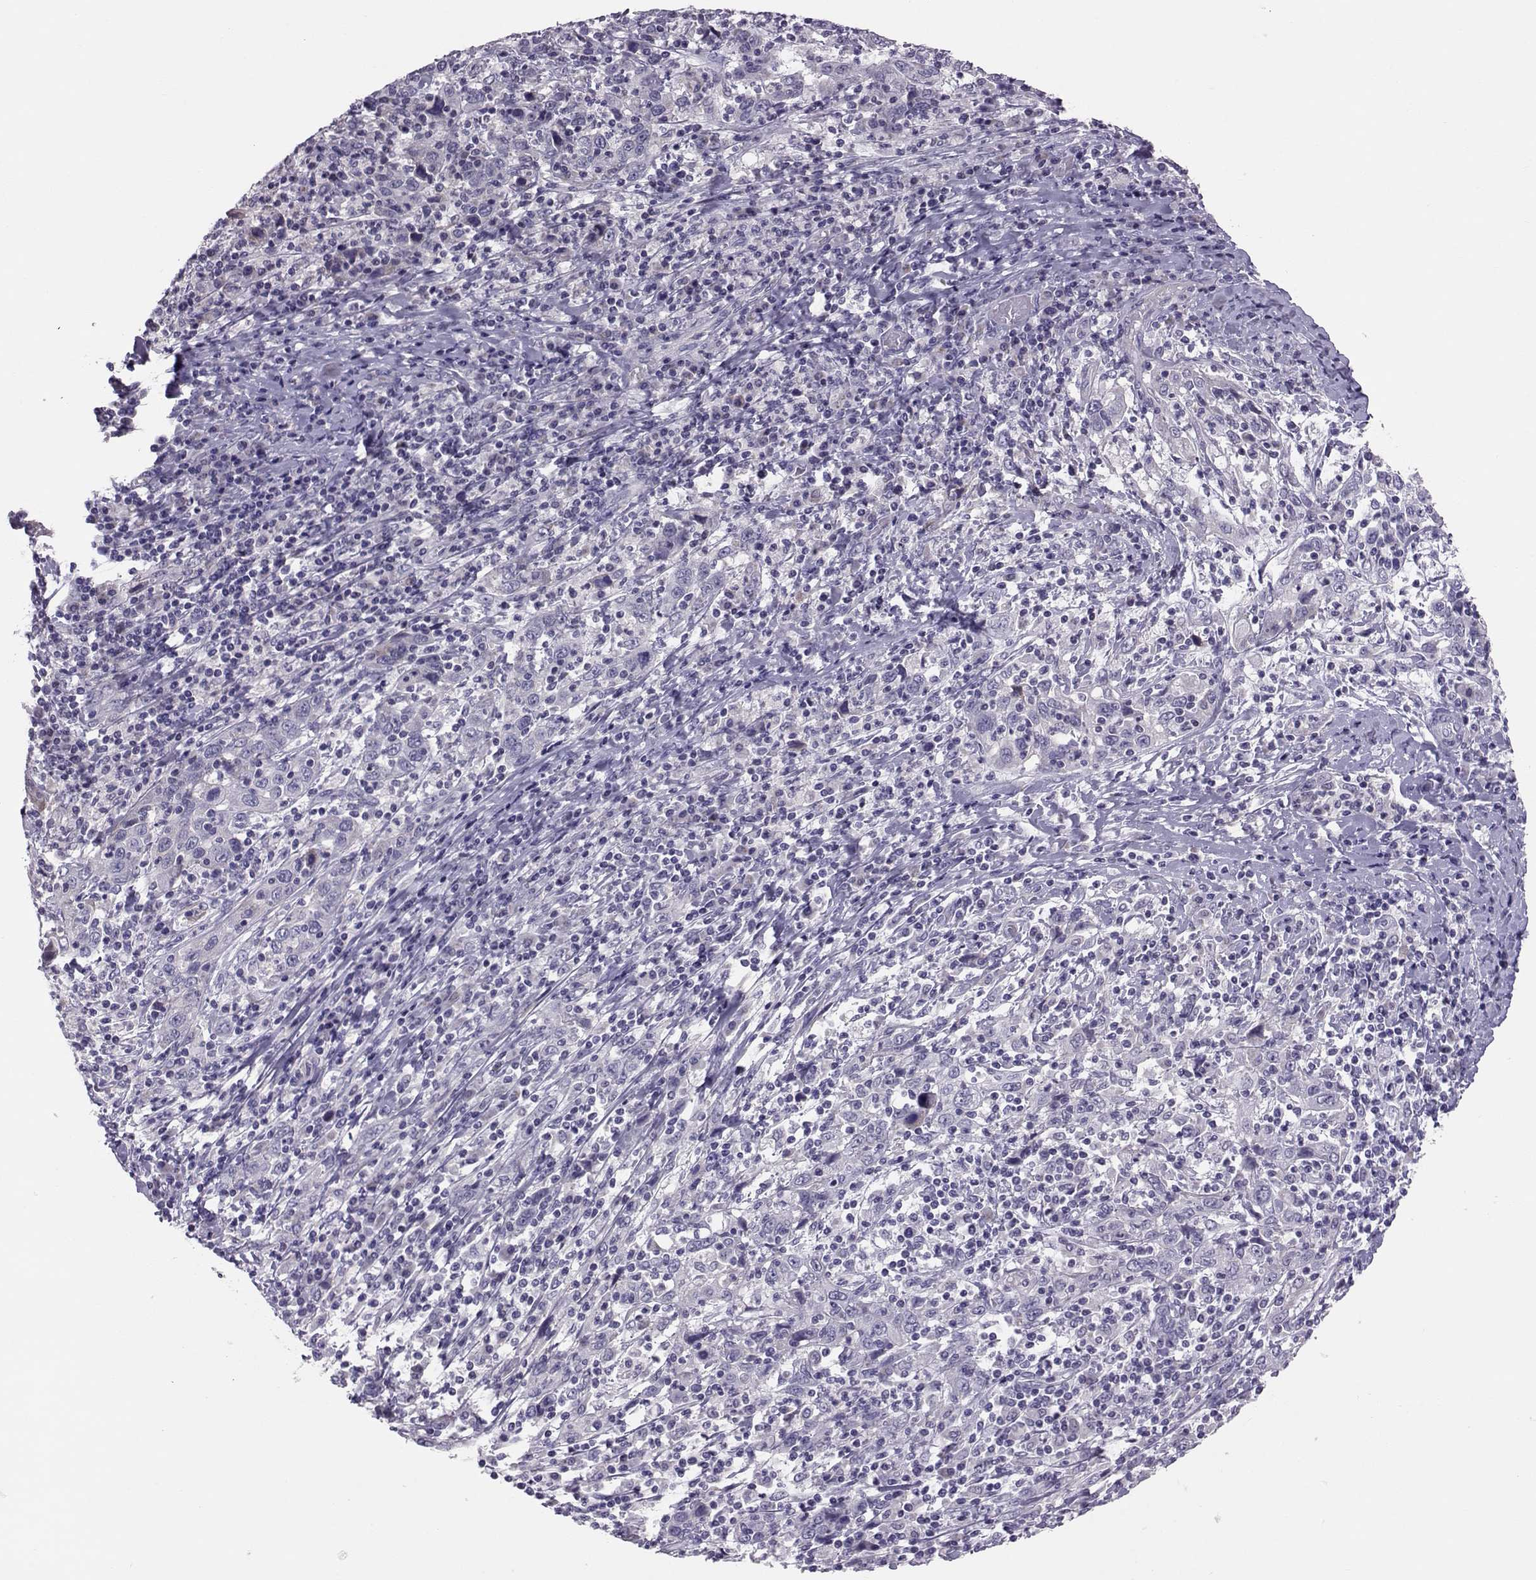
{"staining": {"intensity": "negative", "quantity": "none", "location": "none"}, "tissue": "cervical cancer", "cell_type": "Tumor cells", "image_type": "cancer", "snomed": [{"axis": "morphology", "description": "Squamous cell carcinoma, NOS"}, {"axis": "topography", "description": "Cervix"}], "caption": "Immunohistochemistry histopathology image of neoplastic tissue: squamous cell carcinoma (cervical) stained with DAB exhibits no significant protein staining in tumor cells.", "gene": "DNAAF1", "patient": {"sex": "female", "age": 46}}